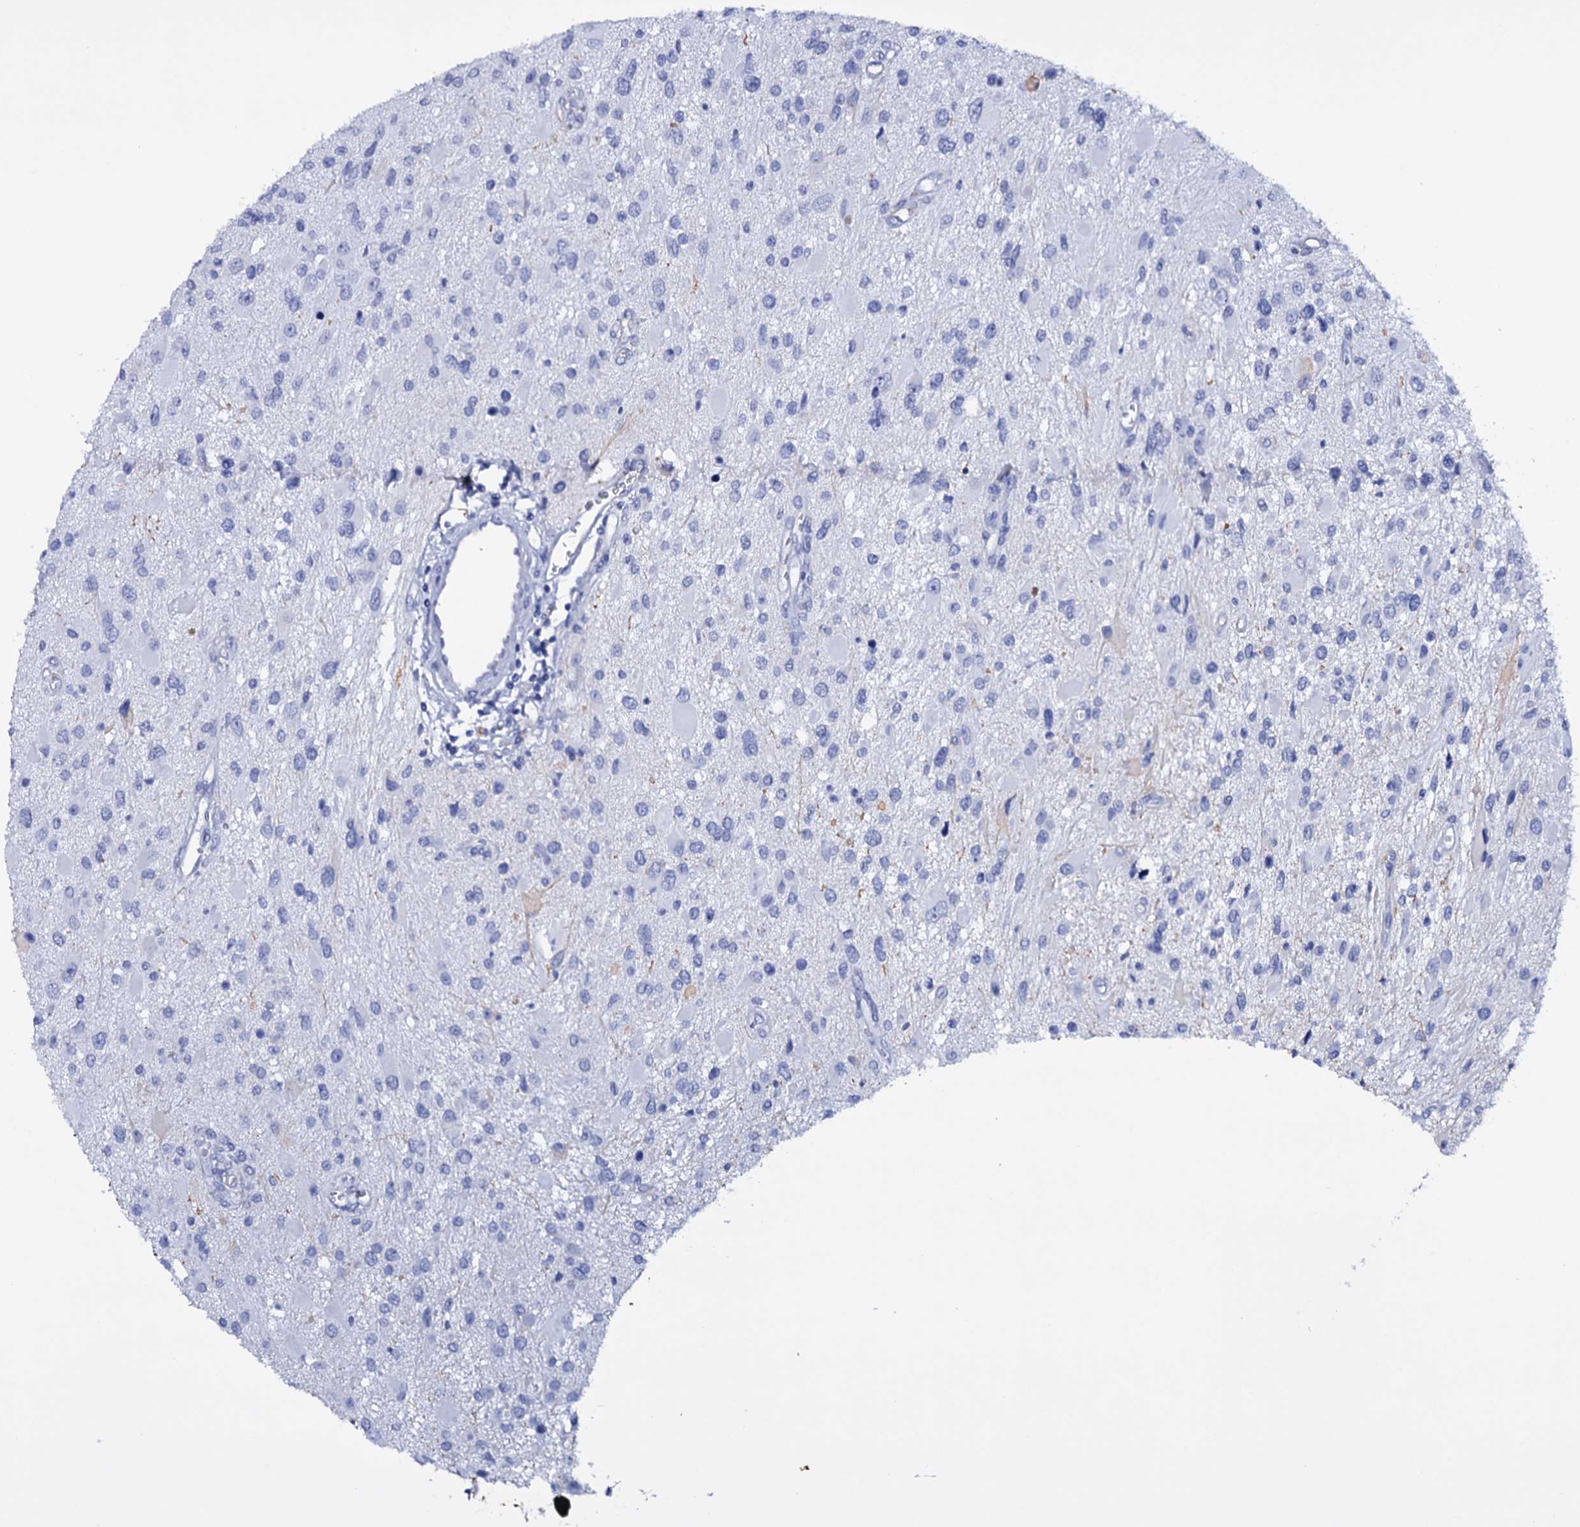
{"staining": {"intensity": "negative", "quantity": "none", "location": "none"}, "tissue": "glioma", "cell_type": "Tumor cells", "image_type": "cancer", "snomed": [{"axis": "morphology", "description": "Glioma, malignant, High grade"}, {"axis": "topography", "description": "Brain"}], "caption": "Immunohistochemistry histopathology image of malignant glioma (high-grade) stained for a protein (brown), which reveals no expression in tumor cells.", "gene": "ITPRID2", "patient": {"sex": "male", "age": 53}}